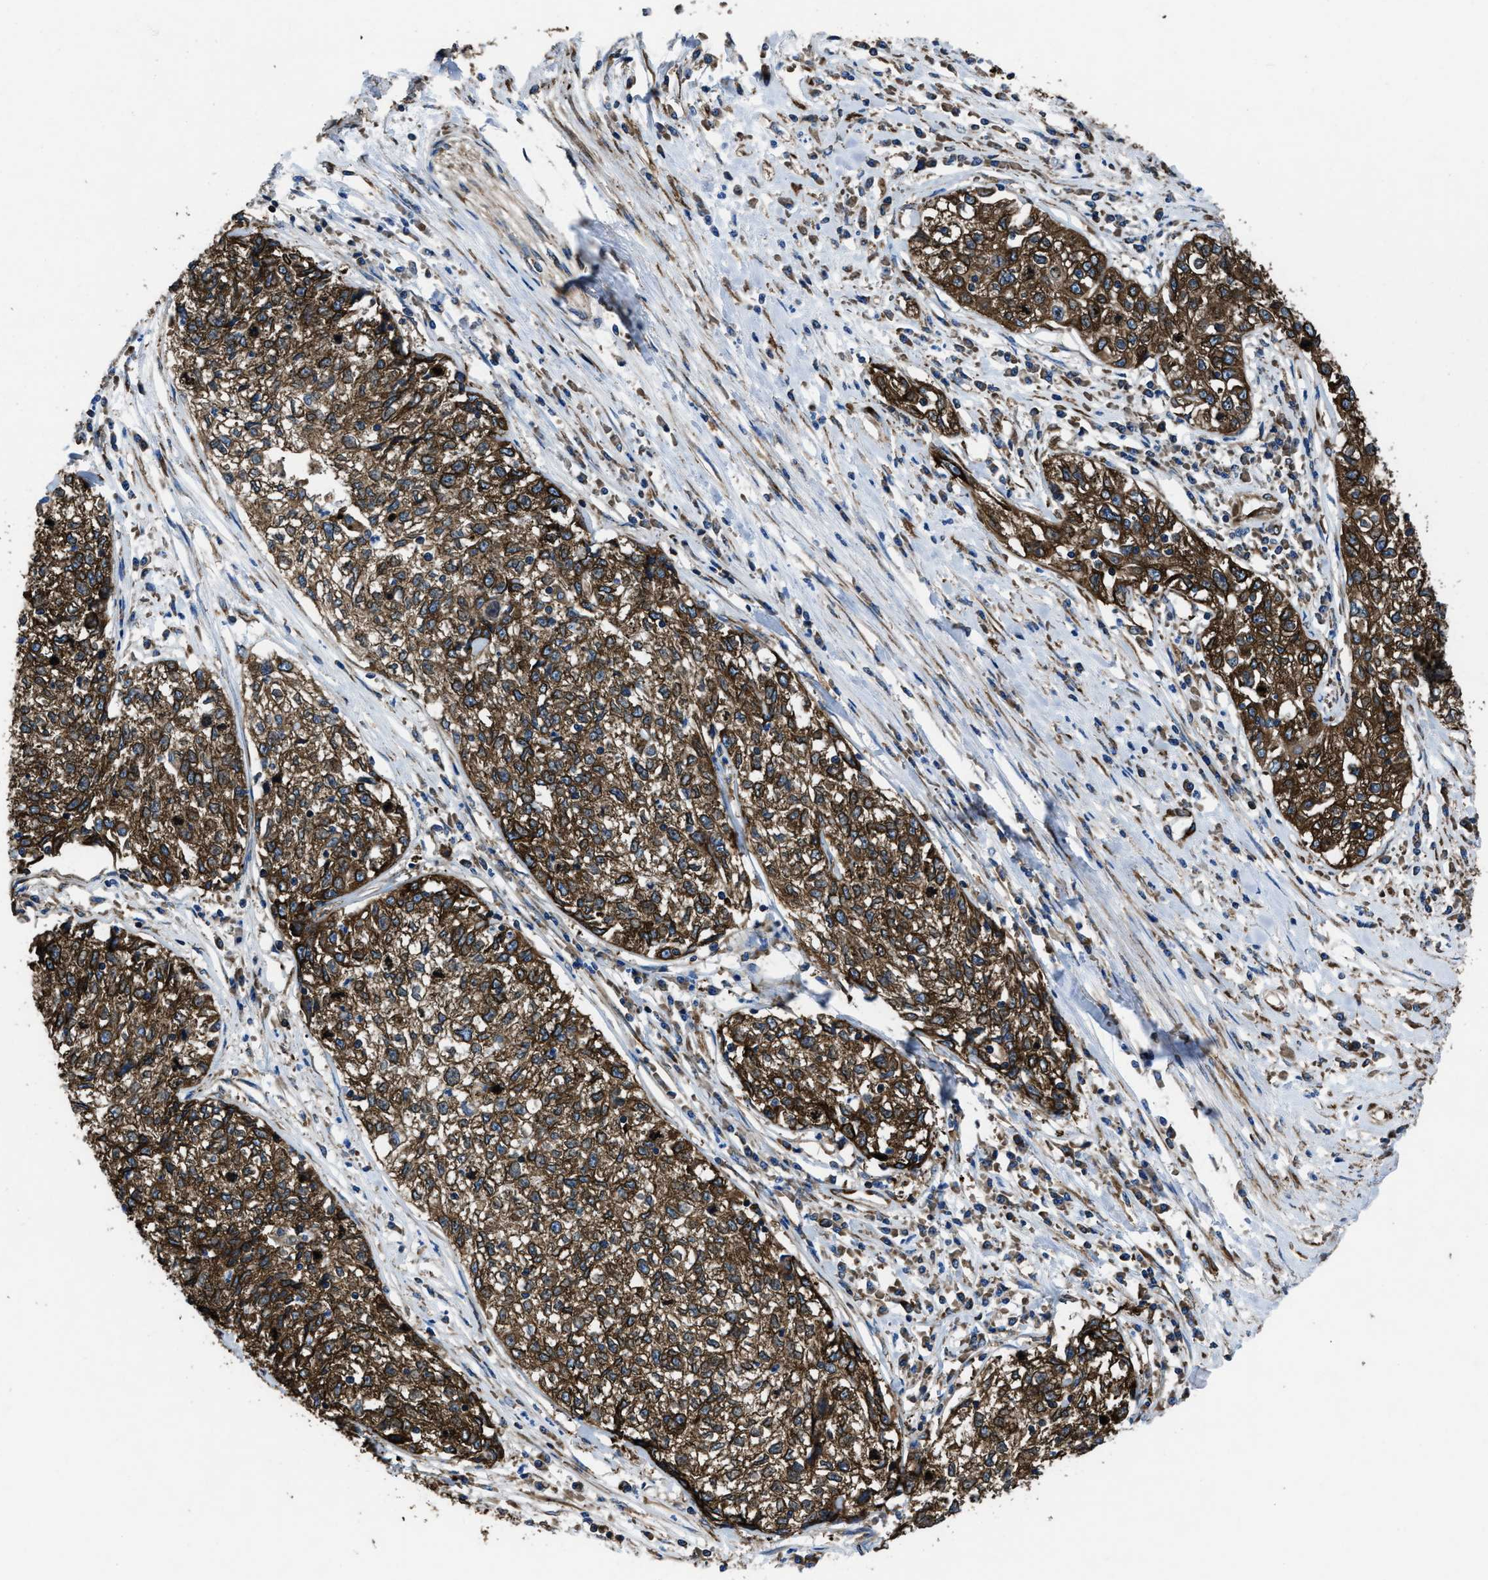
{"staining": {"intensity": "moderate", "quantity": ">75%", "location": "cytoplasmic/membranous"}, "tissue": "cervical cancer", "cell_type": "Tumor cells", "image_type": "cancer", "snomed": [{"axis": "morphology", "description": "Squamous cell carcinoma, NOS"}, {"axis": "topography", "description": "Cervix"}], "caption": "Moderate cytoplasmic/membranous protein positivity is identified in about >75% of tumor cells in cervical cancer (squamous cell carcinoma).", "gene": "CAPRIN1", "patient": {"sex": "female", "age": 57}}